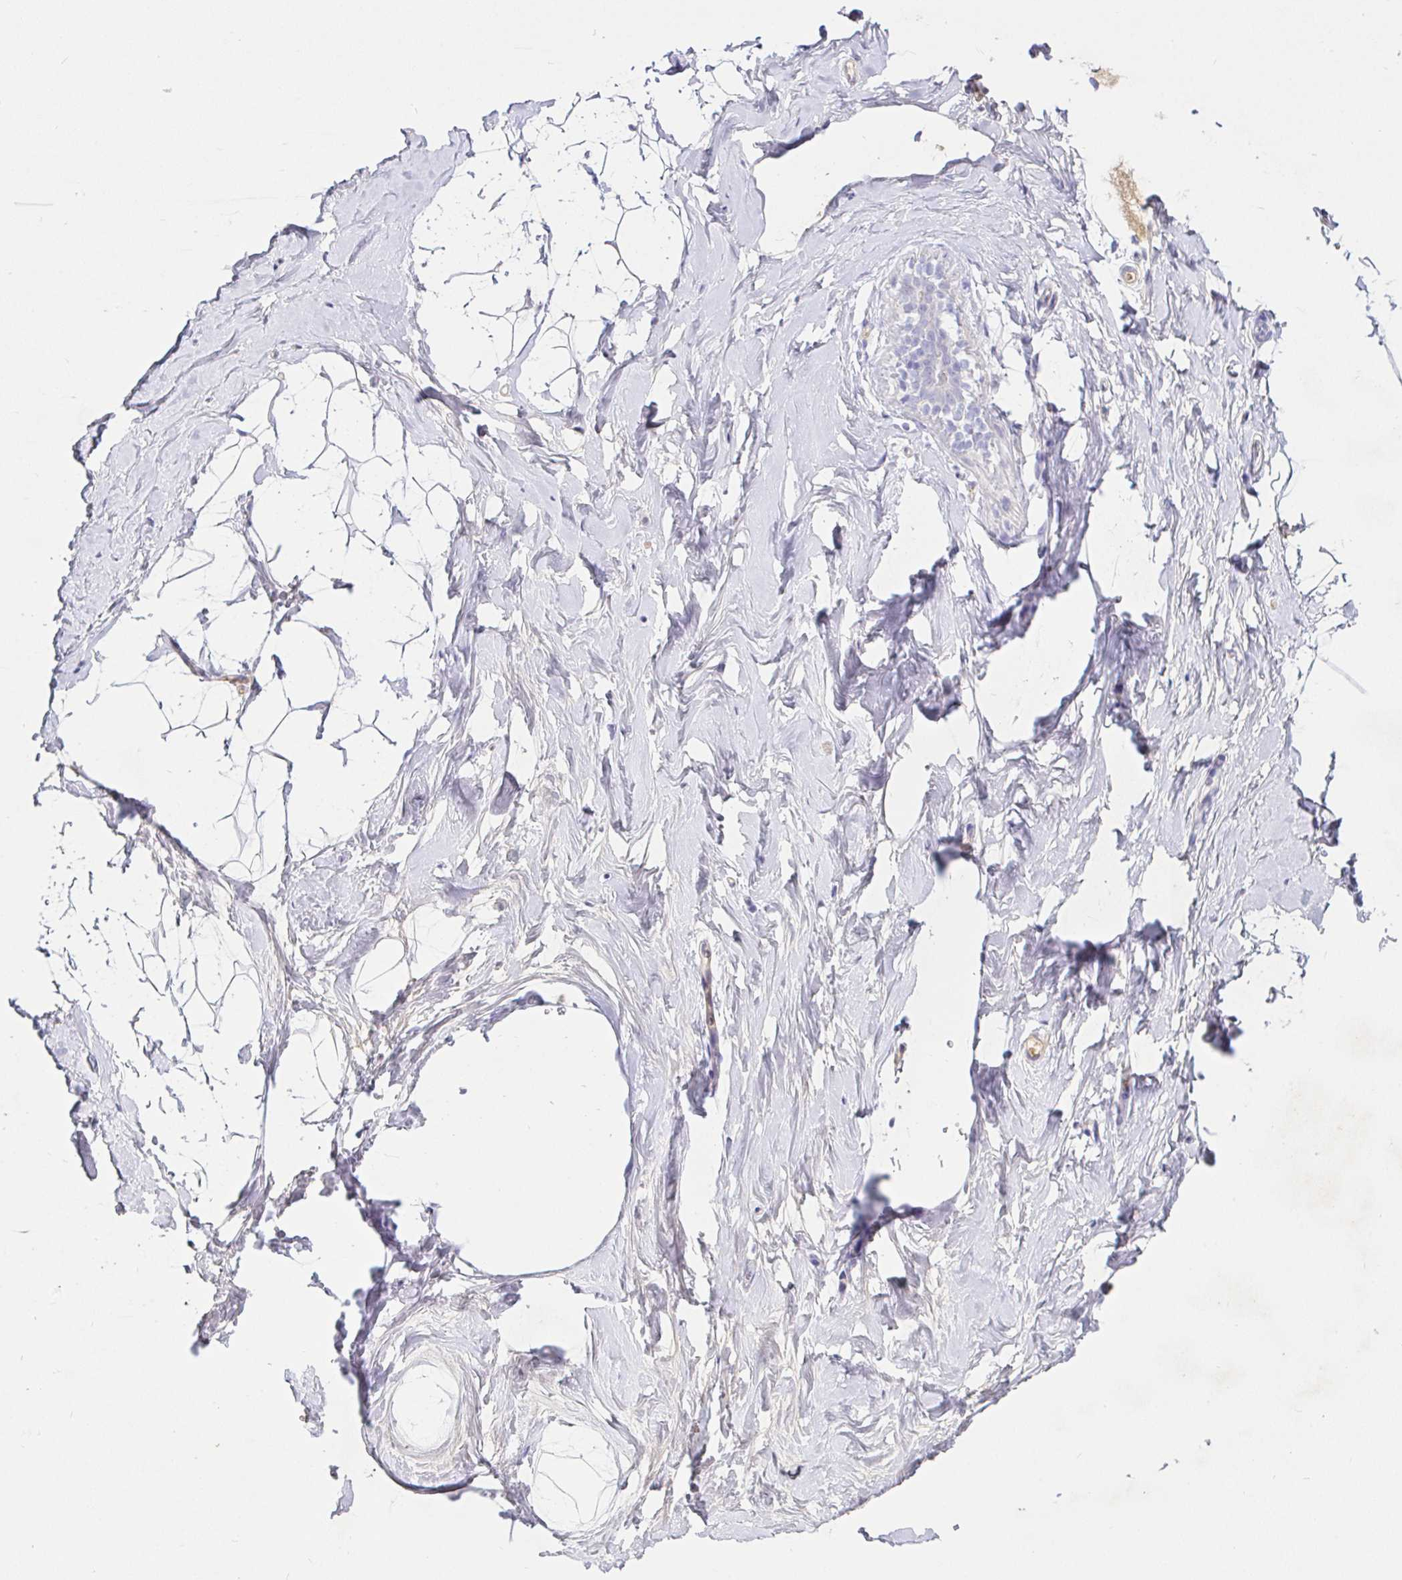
{"staining": {"intensity": "negative", "quantity": "none", "location": "none"}, "tissue": "breast", "cell_type": "Adipocytes", "image_type": "normal", "snomed": [{"axis": "morphology", "description": "Normal tissue, NOS"}, {"axis": "topography", "description": "Breast"}], "caption": "An immunohistochemistry (IHC) photomicrograph of benign breast is shown. There is no staining in adipocytes of breast. (DAB (3,3'-diaminobenzidine) immunohistochemistry (IHC) visualized using brightfield microscopy, high magnification).", "gene": "SAA2", "patient": {"sex": "female", "age": 32}}